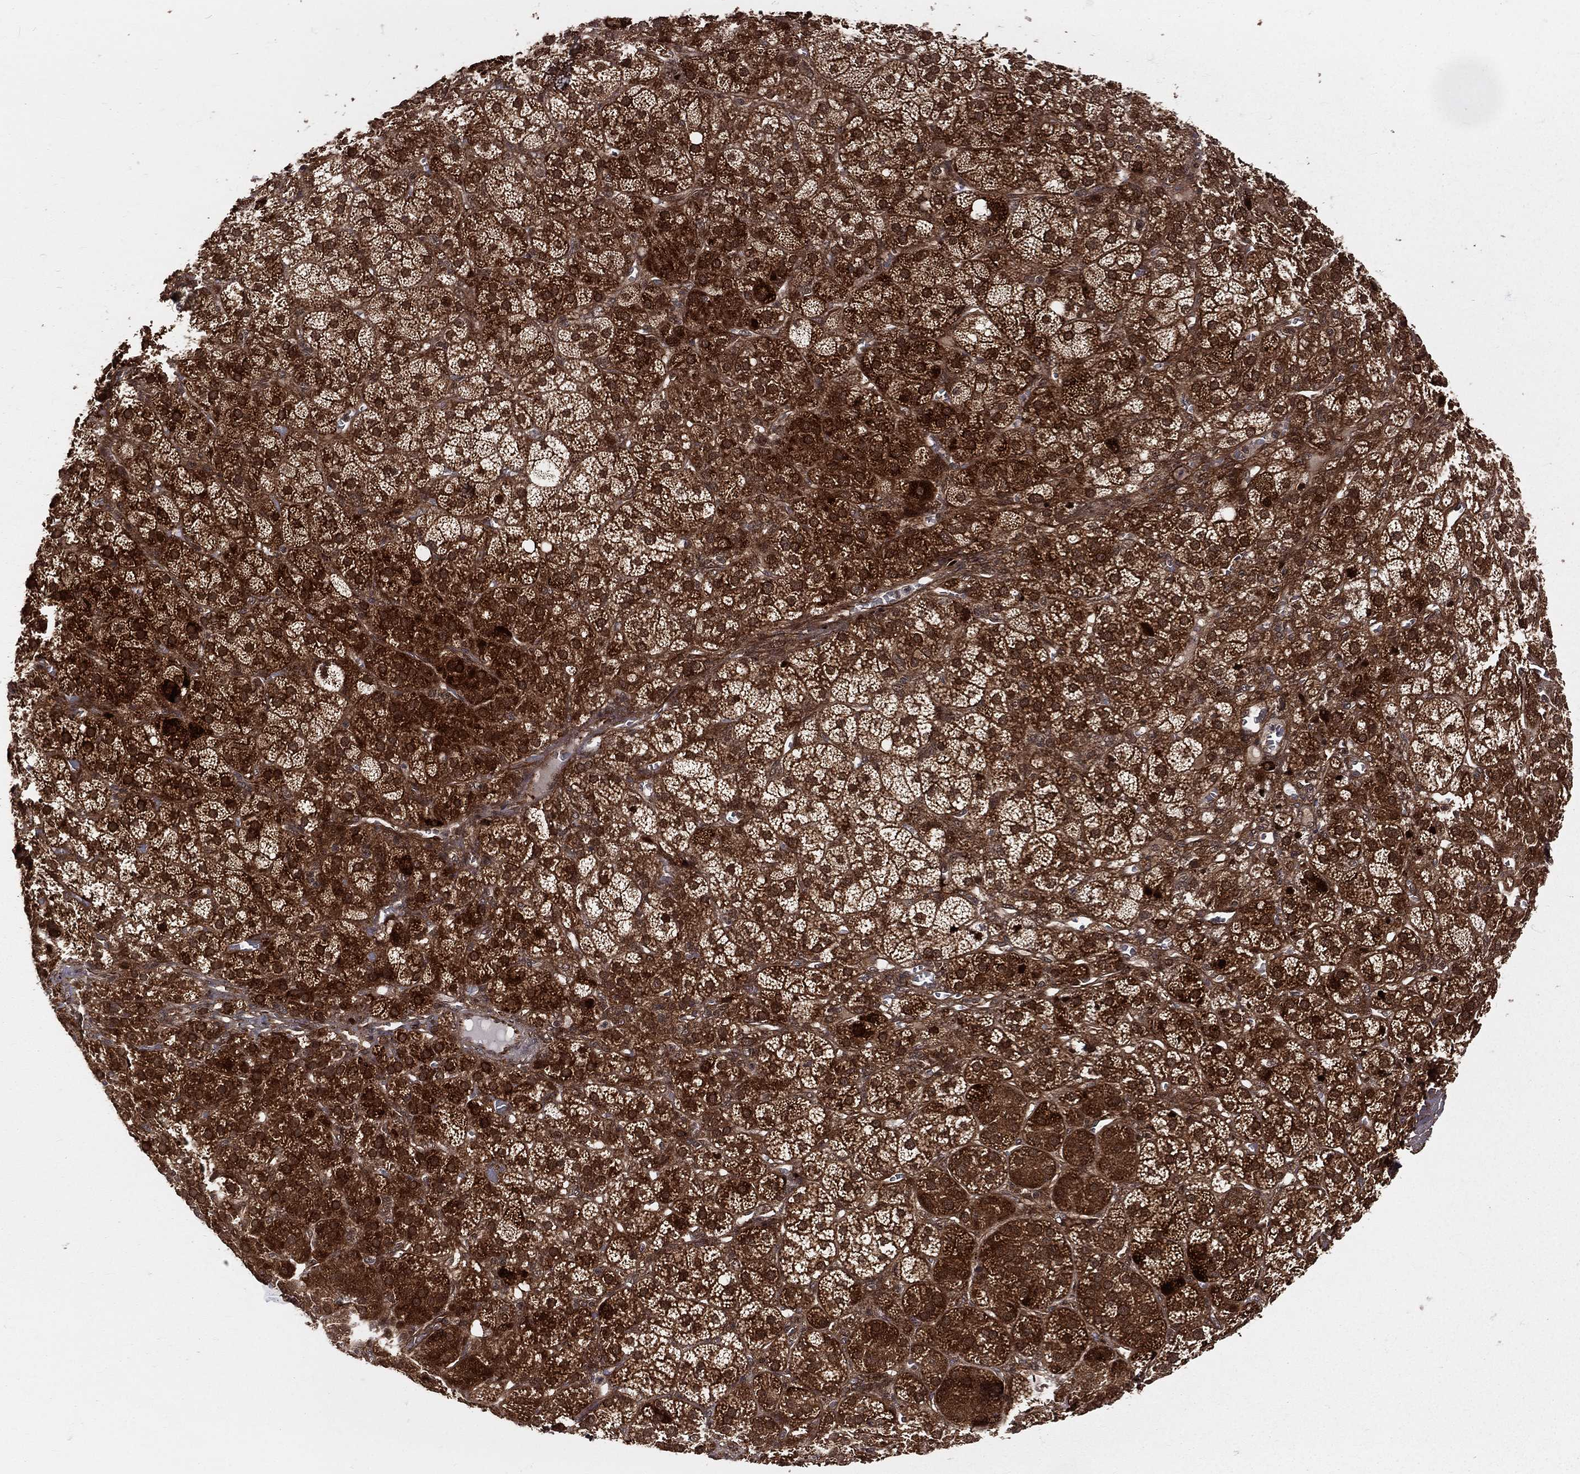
{"staining": {"intensity": "strong", "quantity": ">75%", "location": "cytoplasmic/membranous,nuclear"}, "tissue": "adrenal gland", "cell_type": "Glandular cells", "image_type": "normal", "snomed": [{"axis": "morphology", "description": "Normal tissue, NOS"}, {"axis": "topography", "description": "Adrenal gland"}], "caption": "High-magnification brightfield microscopy of unremarkable adrenal gland stained with DAB (brown) and counterstained with hematoxylin (blue). glandular cells exhibit strong cytoplasmic/membranous,nuclear expression is identified in about>75% of cells.", "gene": "MDM2", "patient": {"sex": "female", "age": 60}}